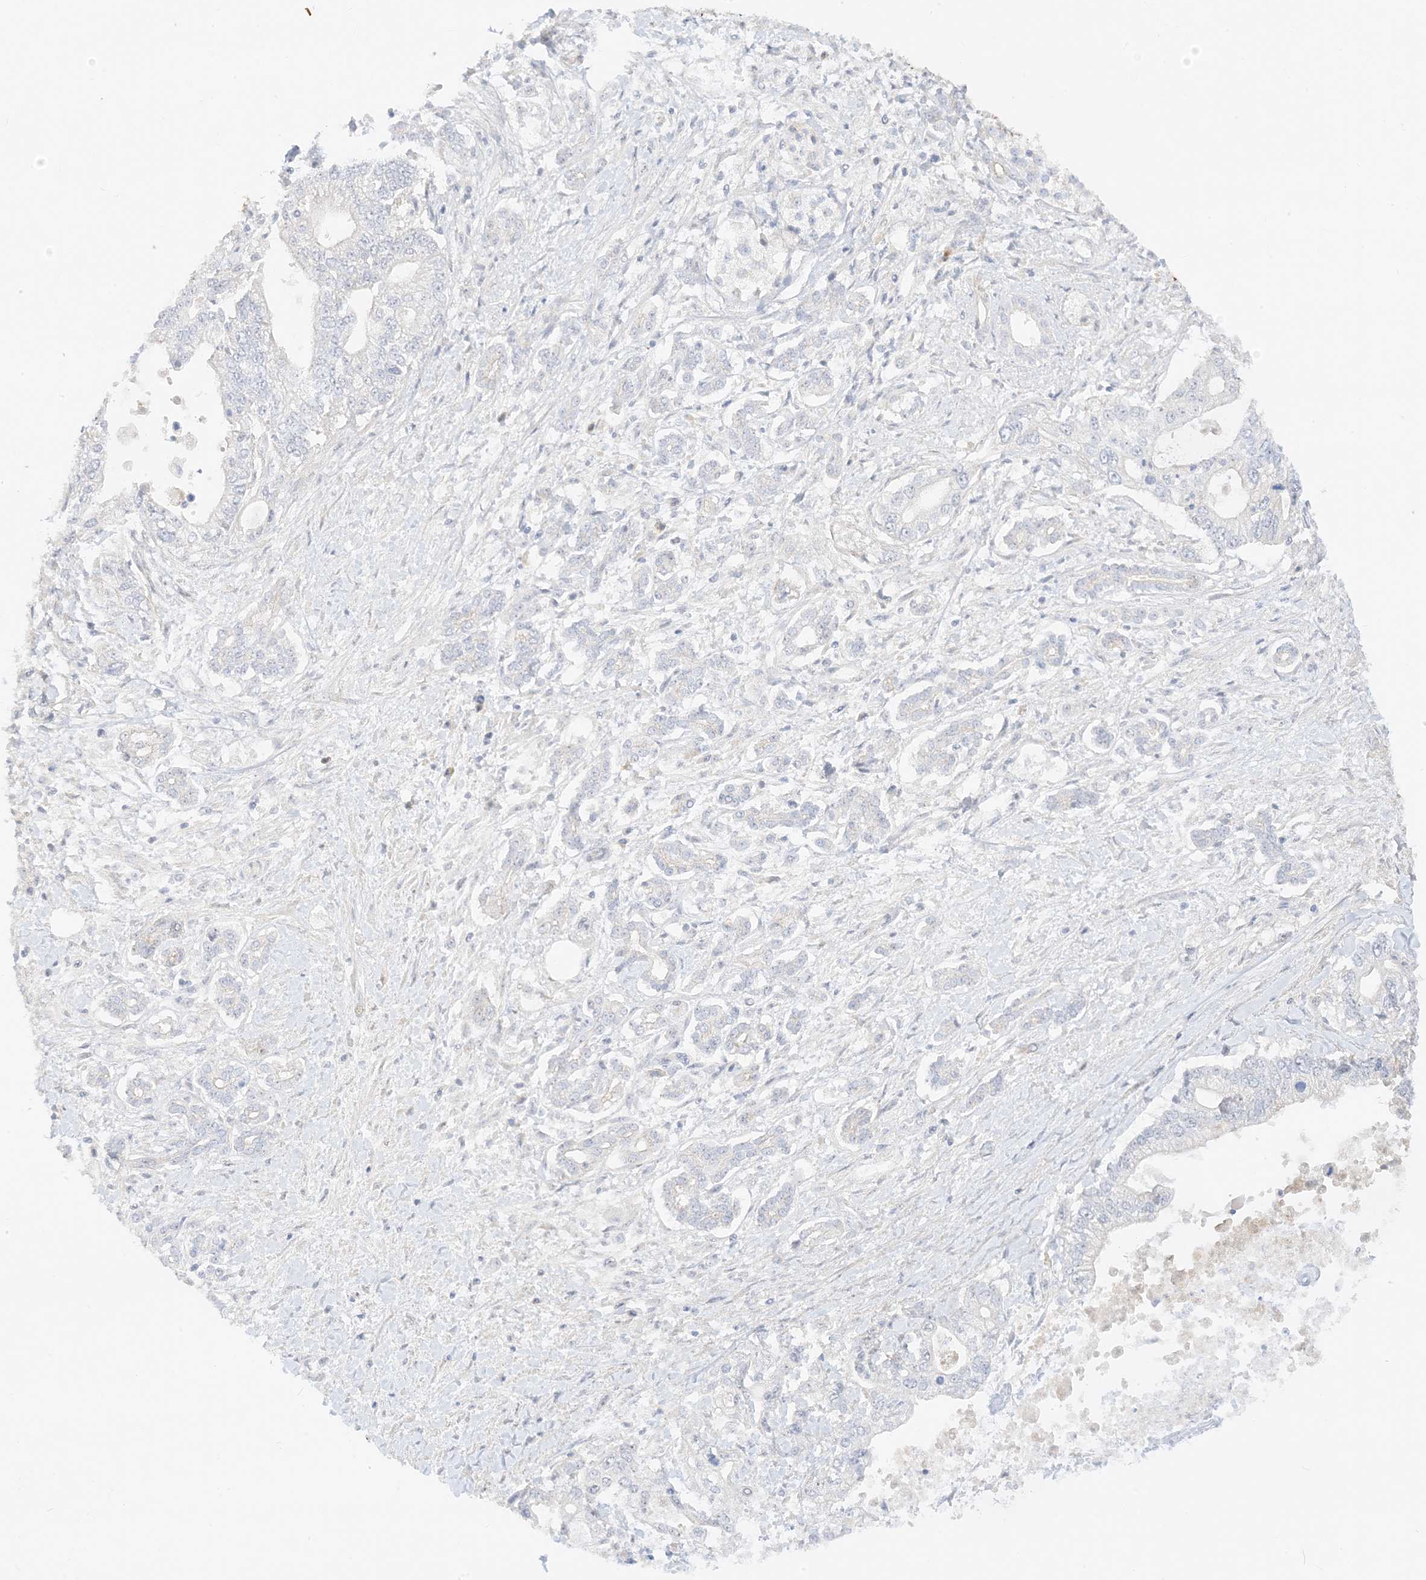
{"staining": {"intensity": "negative", "quantity": "none", "location": "none"}, "tissue": "pancreatic cancer", "cell_type": "Tumor cells", "image_type": "cancer", "snomed": [{"axis": "morphology", "description": "Adenocarcinoma, NOS"}, {"axis": "topography", "description": "Pancreas"}], "caption": "Photomicrograph shows no protein staining in tumor cells of pancreatic cancer tissue.", "gene": "ETAA1", "patient": {"sex": "male", "age": 69}}